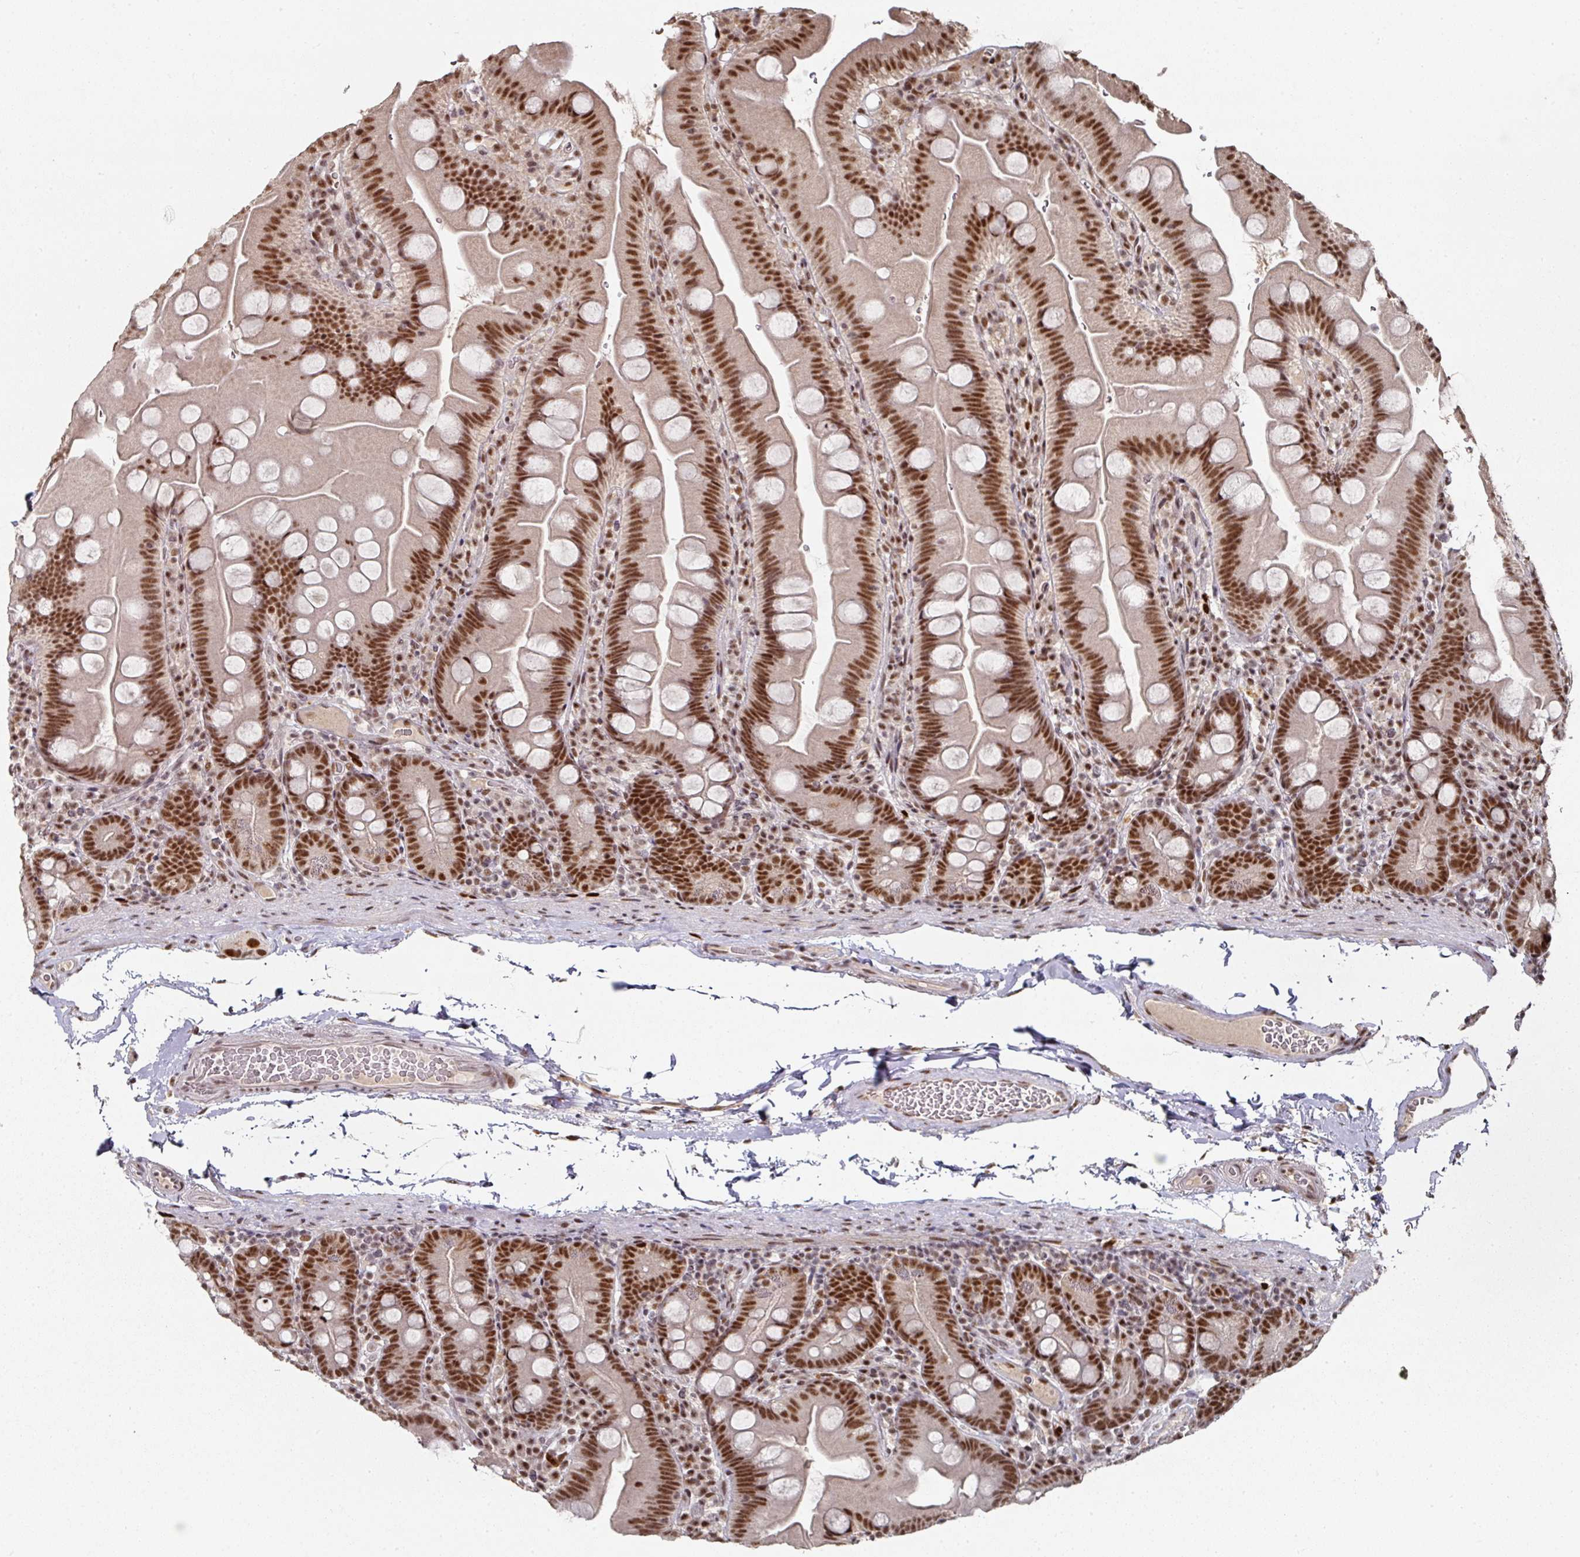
{"staining": {"intensity": "strong", "quantity": ">75%", "location": "nuclear"}, "tissue": "small intestine", "cell_type": "Glandular cells", "image_type": "normal", "snomed": [{"axis": "morphology", "description": "Normal tissue, NOS"}, {"axis": "topography", "description": "Small intestine"}], "caption": "Immunohistochemical staining of unremarkable small intestine reveals >75% levels of strong nuclear protein positivity in about >75% of glandular cells. The staining was performed using DAB, with brown indicating positive protein expression. Nuclei are stained blue with hematoxylin.", "gene": "ENSG00000289690", "patient": {"sex": "female", "age": 68}}